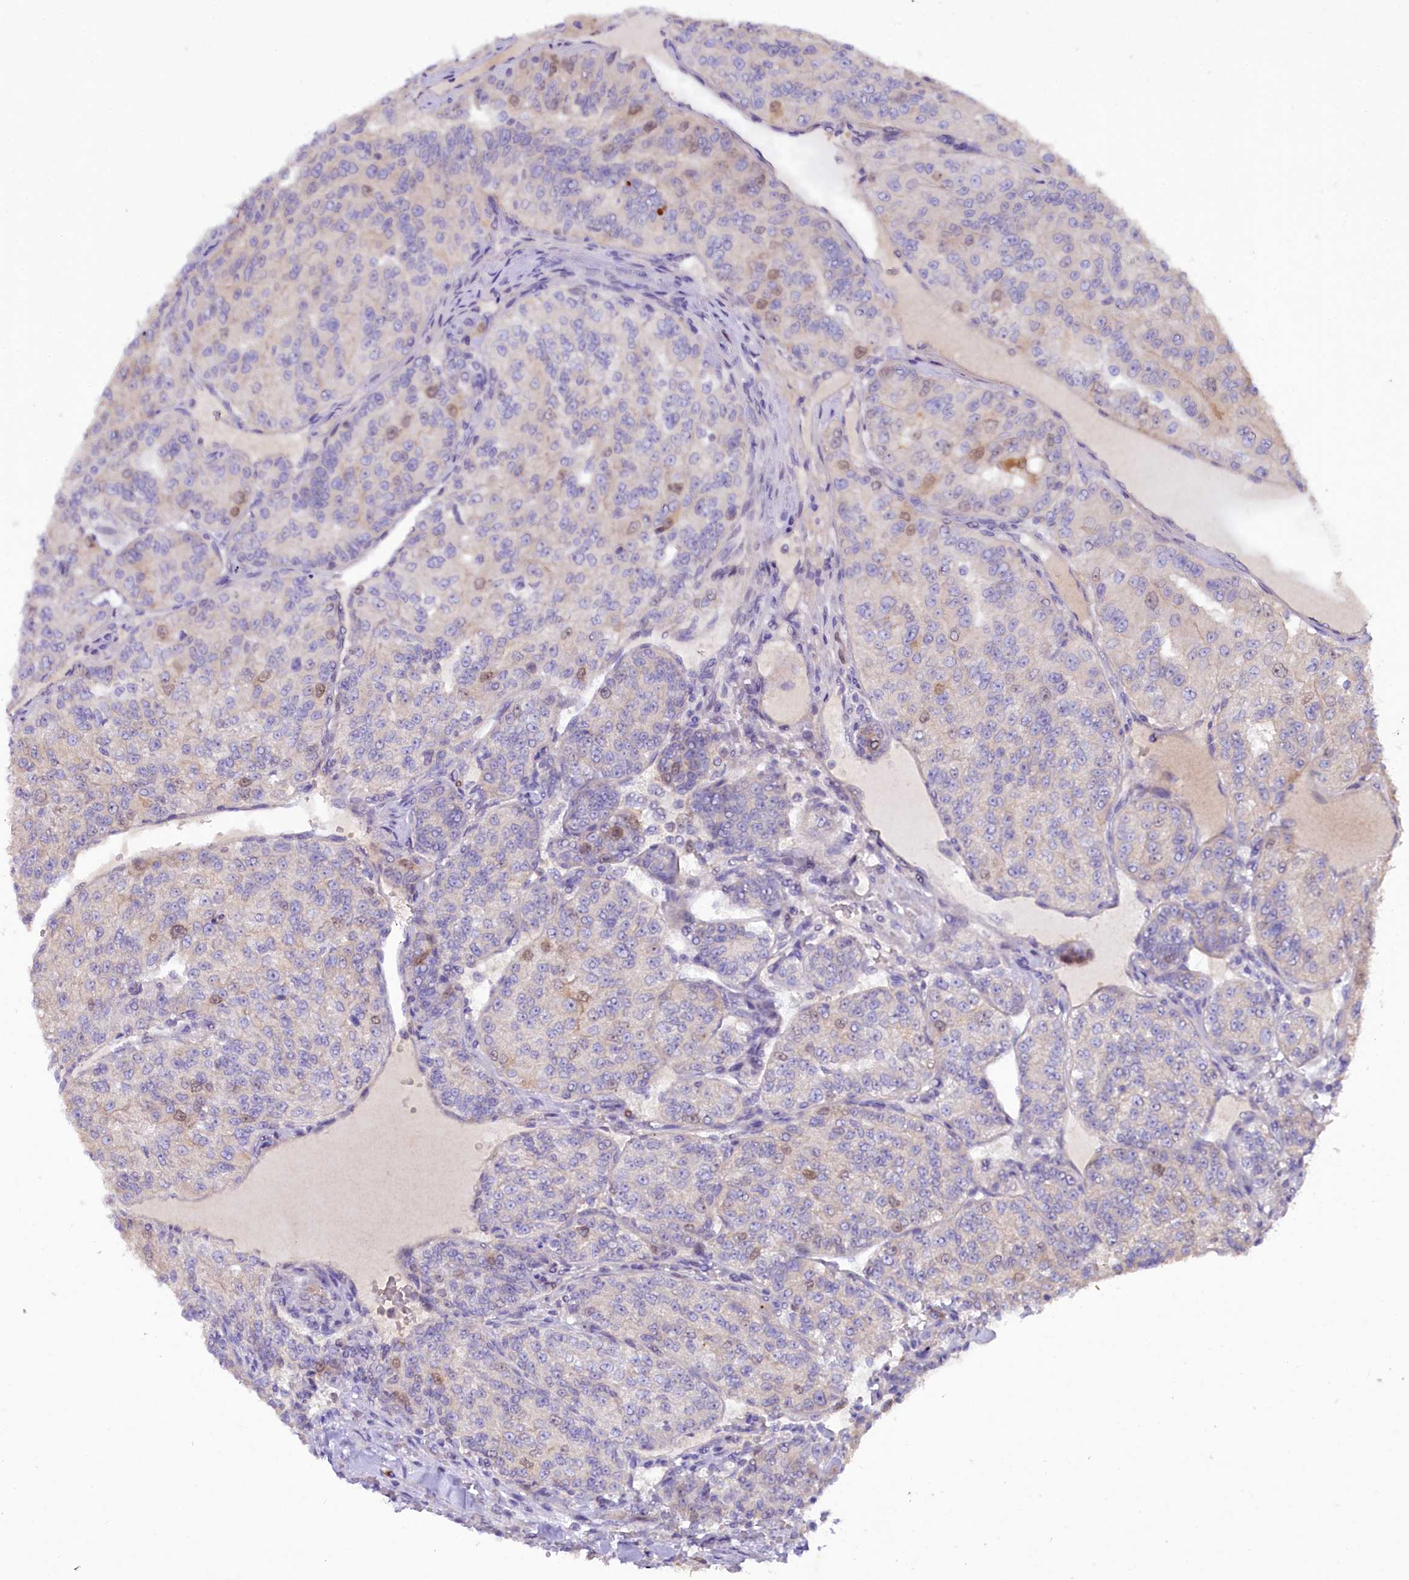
{"staining": {"intensity": "moderate", "quantity": "<25%", "location": "nuclear"}, "tissue": "renal cancer", "cell_type": "Tumor cells", "image_type": "cancer", "snomed": [{"axis": "morphology", "description": "Adenocarcinoma, NOS"}, {"axis": "topography", "description": "Kidney"}], "caption": "Moderate nuclear staining is identified in approximately <25% of tumor cells in renal cancer.", "gene": "FAM111B", "patient": {"sex": "female", "age": 63}}